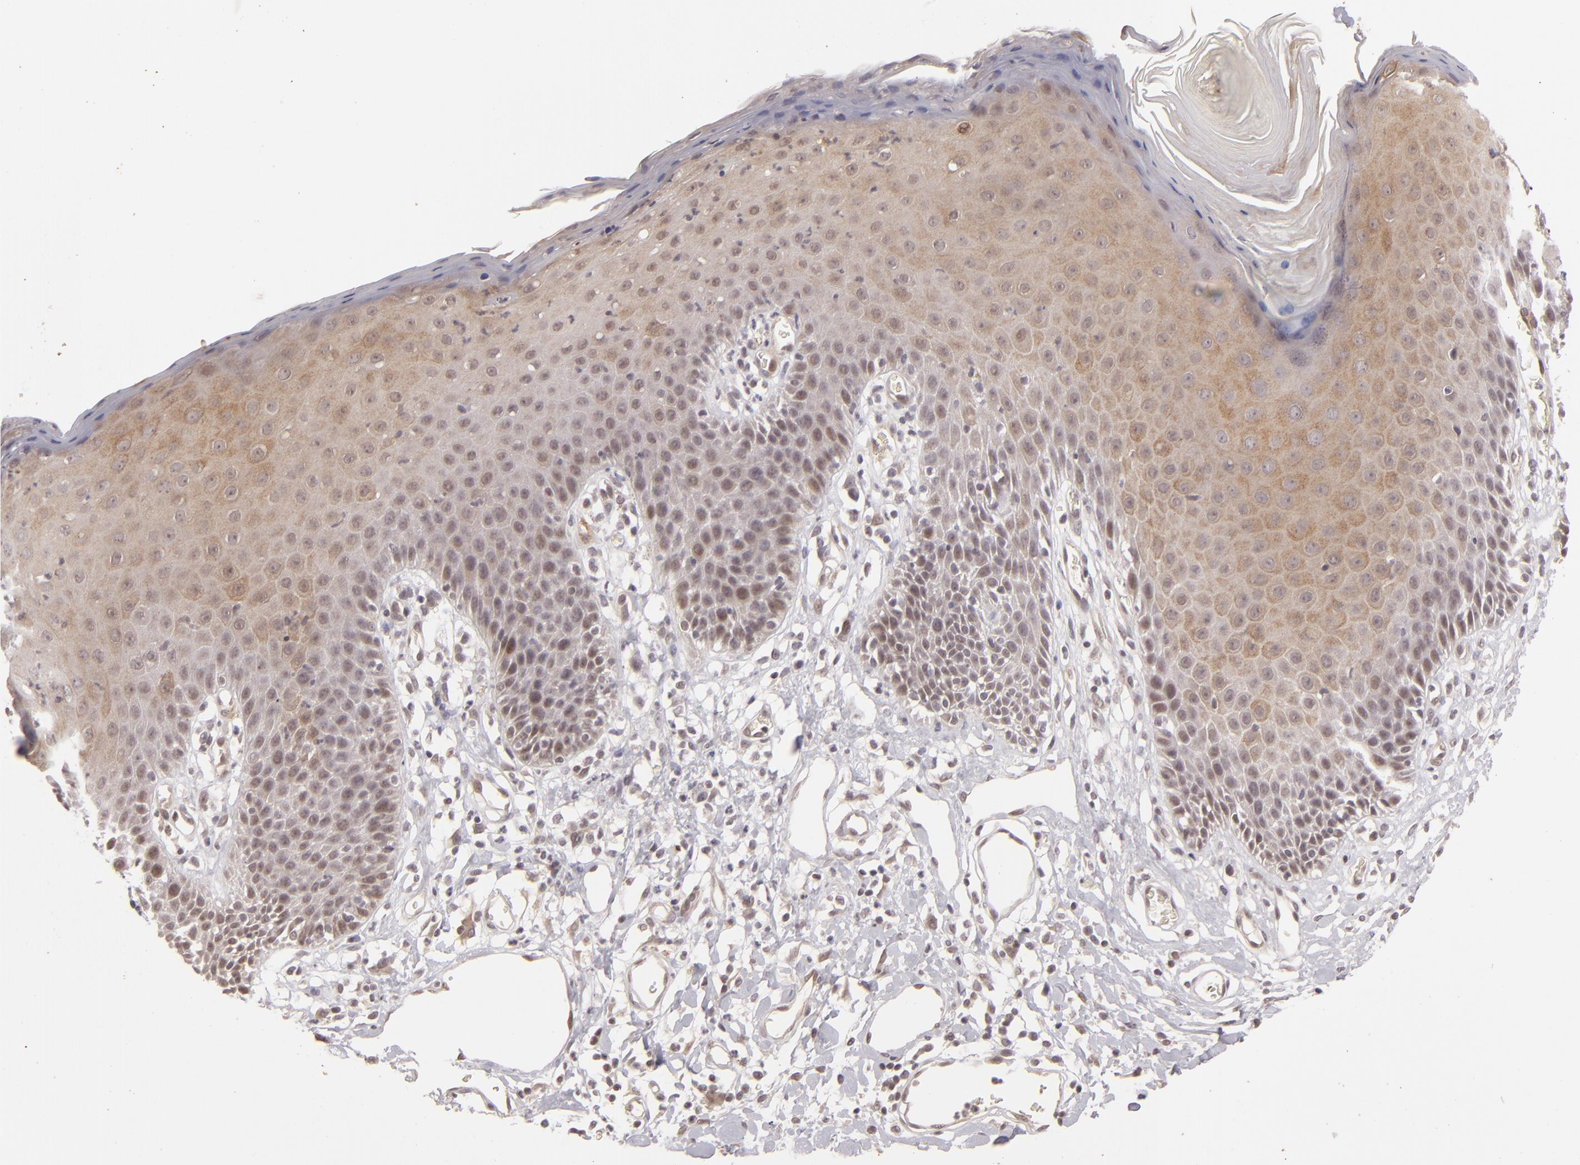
{"staining": {"intensity": "moderate", "quantity": "25%-75%", "location": "cytoplasmic/membranous"}, "tissue": "skin", "cell_type": "Epidermal cells", "image_type": "normal", "snomed": [{"axis": "morphology", "description": "Normal tissue, NOS"}, {"axis": "topography", "description": "Vulva"}, {"axis": "topography", "description": "Peripheral nerve tissue"}], "caption": "Protein expression analysis of unremarkable skin displays moderate cytoplasmic/membranous positivity in approximately 25%-75% of epidermal cells.", "gene": "DFFA", "patient": {"sex": "female", "age": 68}}